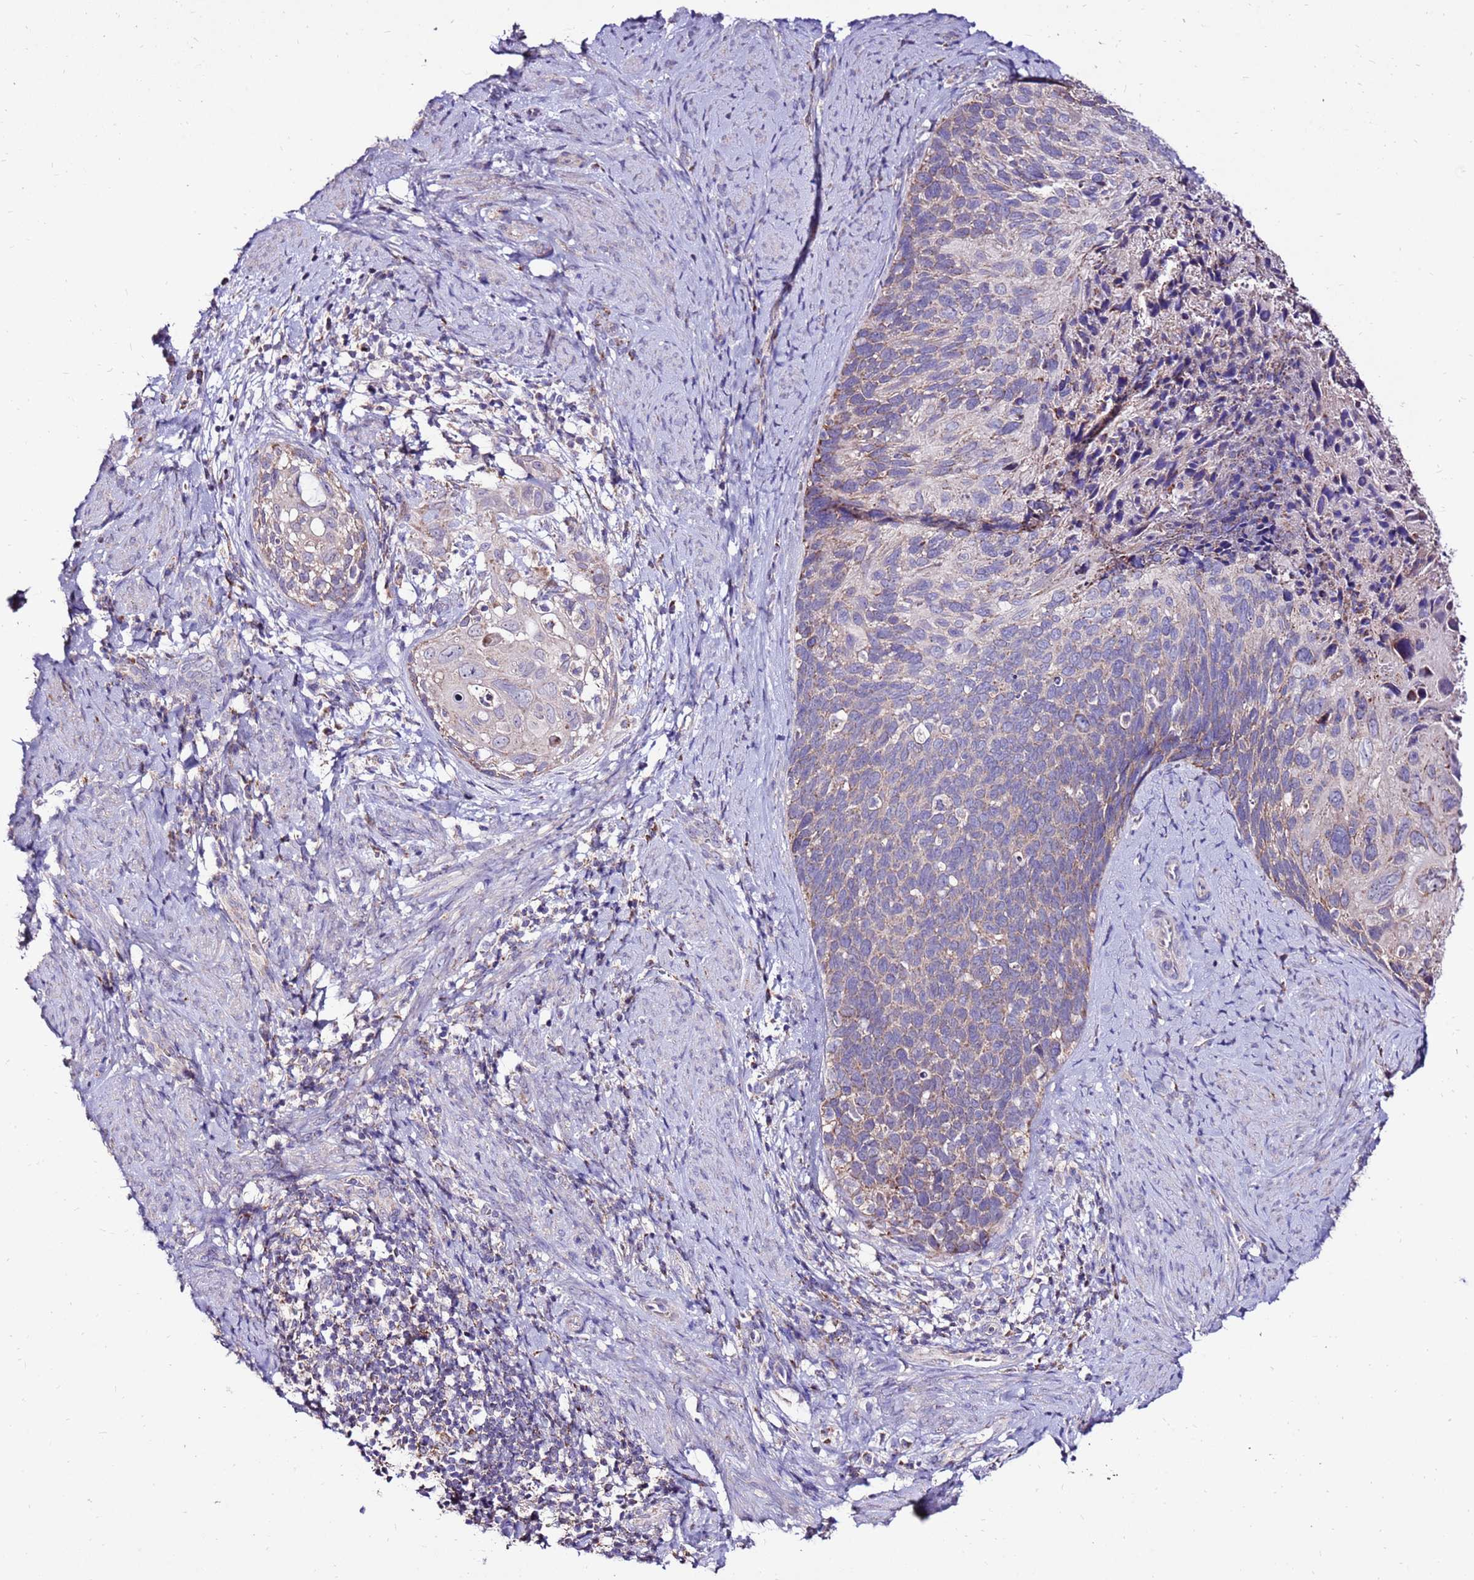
{"staining": {"intensity": "weak", "quantity": "<25%", "location": "cytoplasmic/membranous"}, "tissue": "cervical cancer", "cell_type": "Tumor cells", "image_type": "cancer", "snomed": [{"axis": "morphology", "description": "Squamous cell carcinoma, NOS"}, {"axis": "topography", "description": "Cervix"}], "caption": "Image shows no significant protein staining in tumor cells of cervical squamous cell carcinoma.", "gene": "SPSB3", "patient": {"sex": "female", "age": 80}}